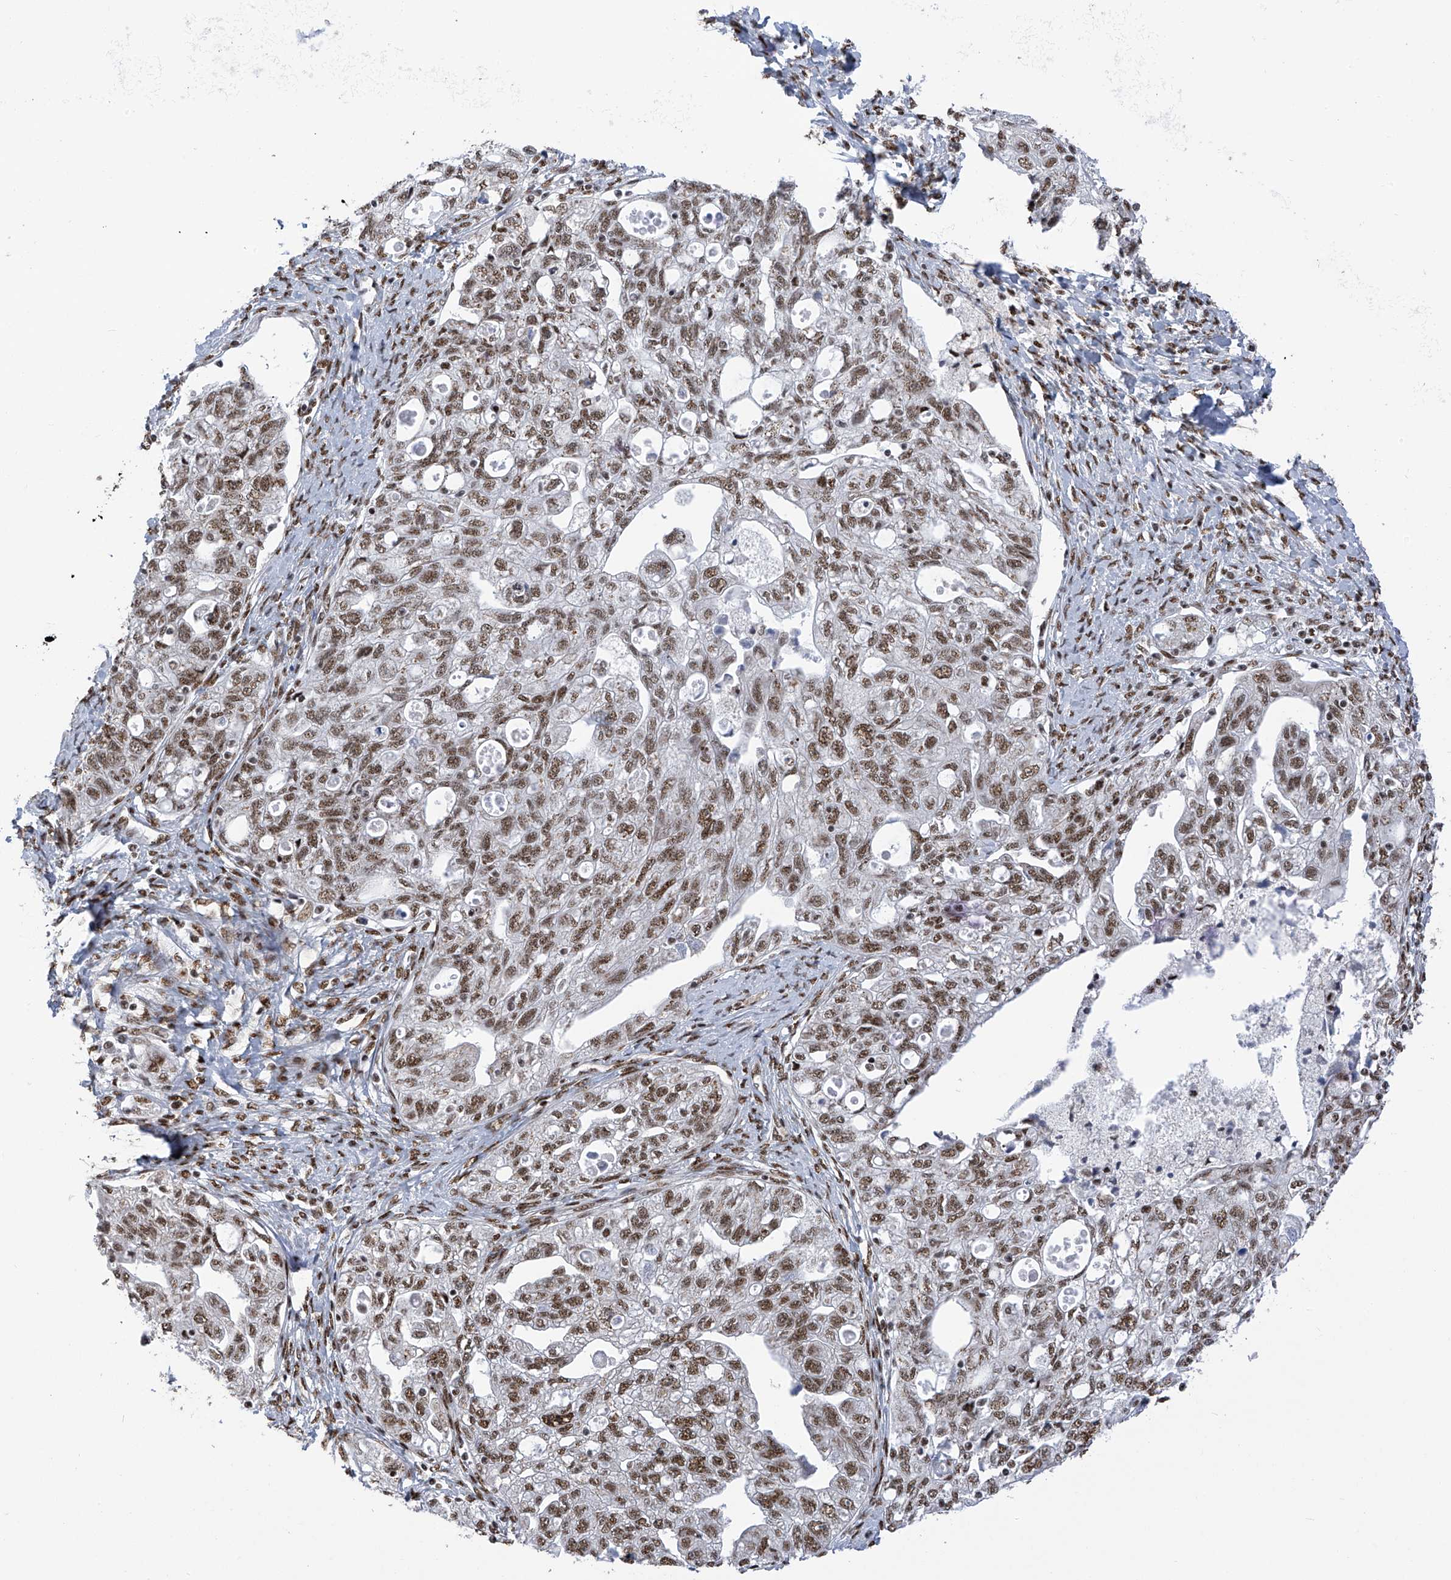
{"staining": {"intensity": "moderate", "quantity": ">75%", "location": "nuclear"}, "tissue": "ovarian cancer", "cell_type": "Tumor cells", "image_type": "cancer", "snomed": [{"axis": "morphology", "description": "Carcinoma, NOS"}, {"axis": "morphology", "description": "Cystadenocarcinoma, serous, NOS"}, {"axis": "topography", "description": "Ovary"}], "caption": "Human ovarian cancer stained with a brown dye shows moderate nuclear positive expression in about >75% of tumor cells.", "gene": "APLF", "patient": {"sex": "female", "age": 69}}